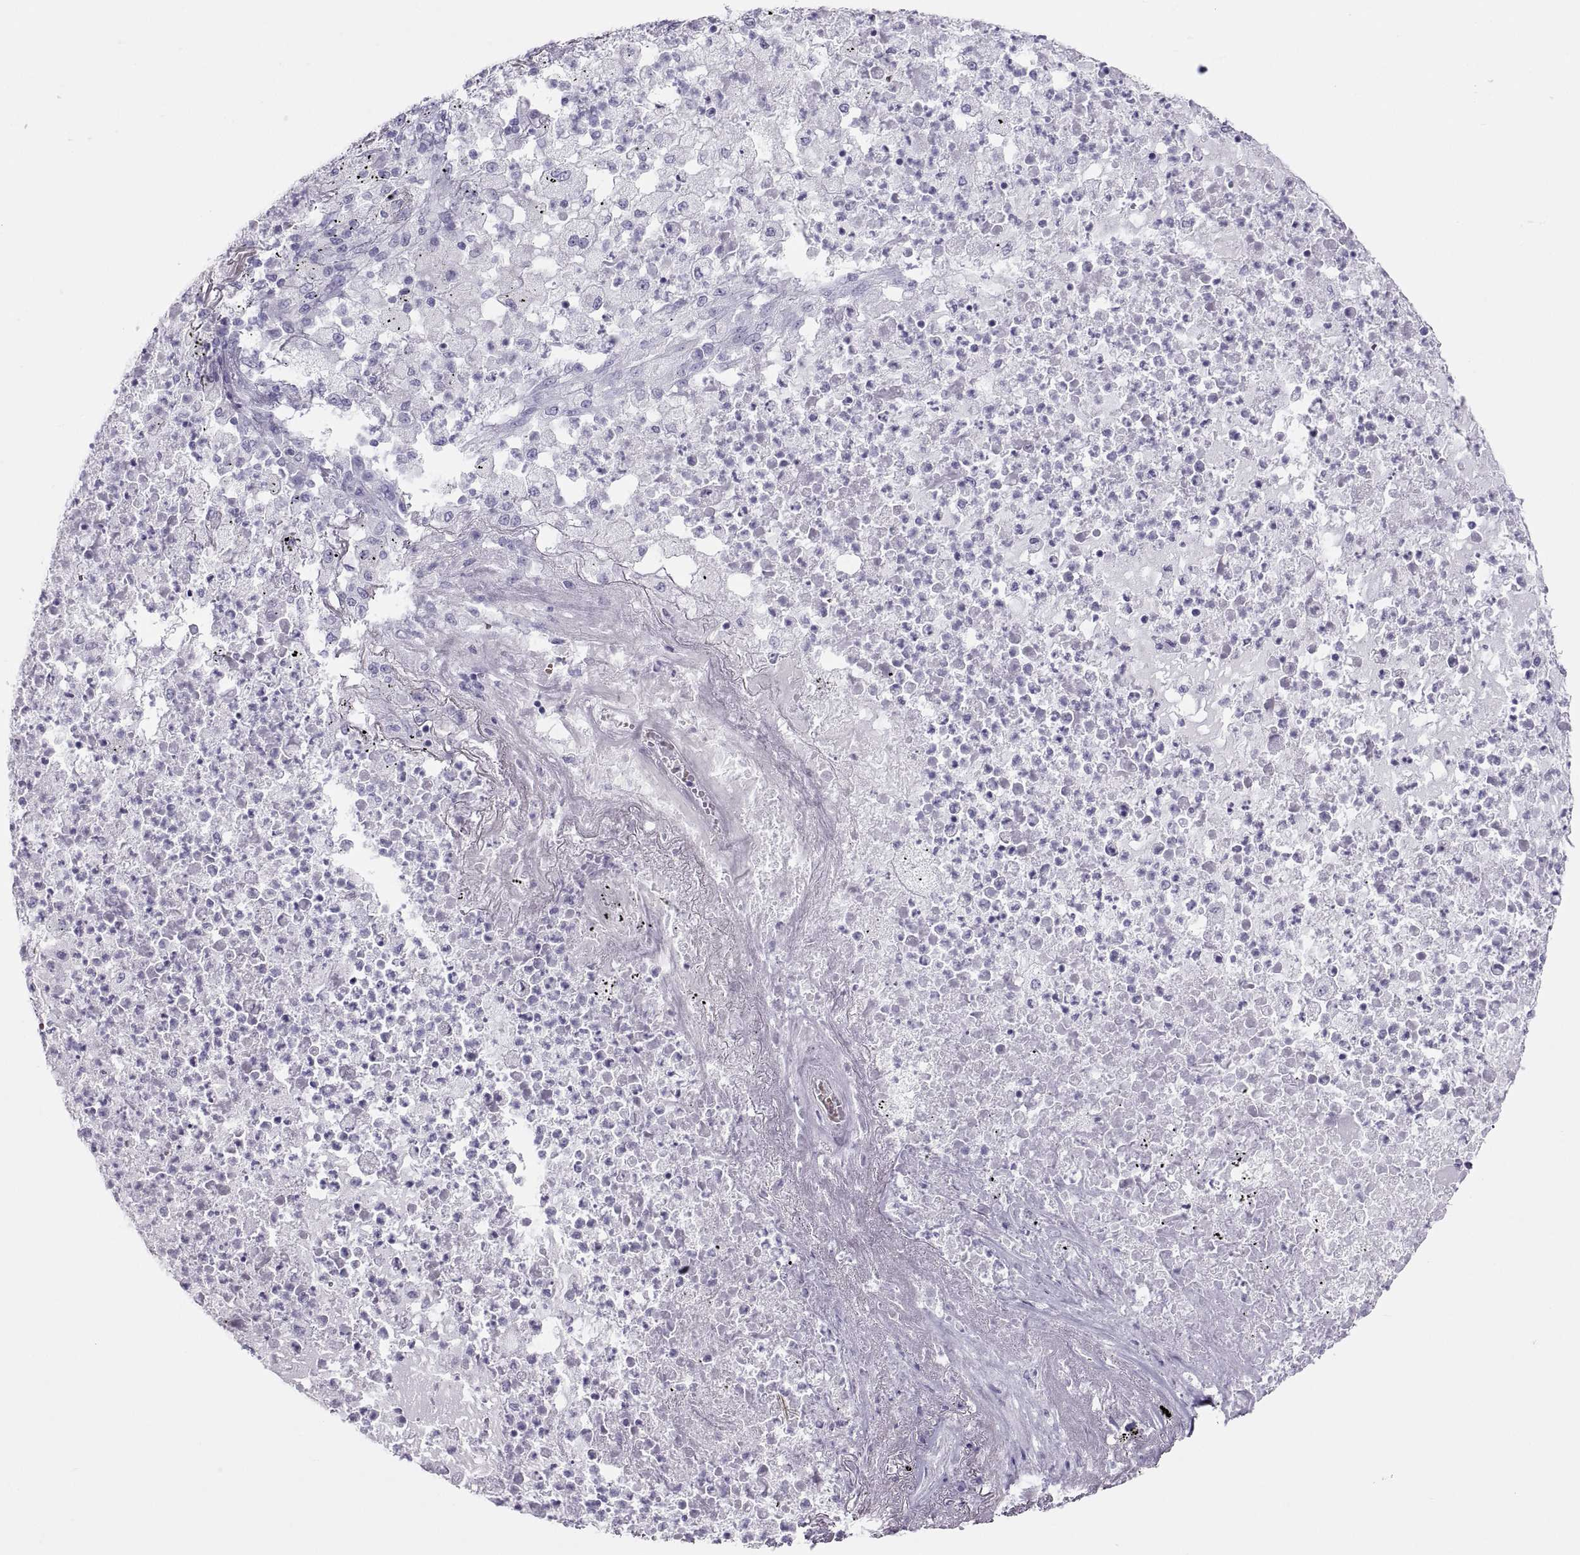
{"staining": {"intensity": "negative", "quantity": "none", "location": "none"}, "tissue": "lung cancer", "cell_type": "Tumor cells", "image_type": "cancer", "snomed": [{"axis": "morphology", "description": "Adenocarcinoma, NOS"}, {"axis": "topography", "description": "Lung"}], "caption": "A photomicrograph of human lung cancer (adenocarcinoma) is negative for staining in tumor cells.", "gene": "SEMG1", "patient": {"sex": "female", "age": 73}}